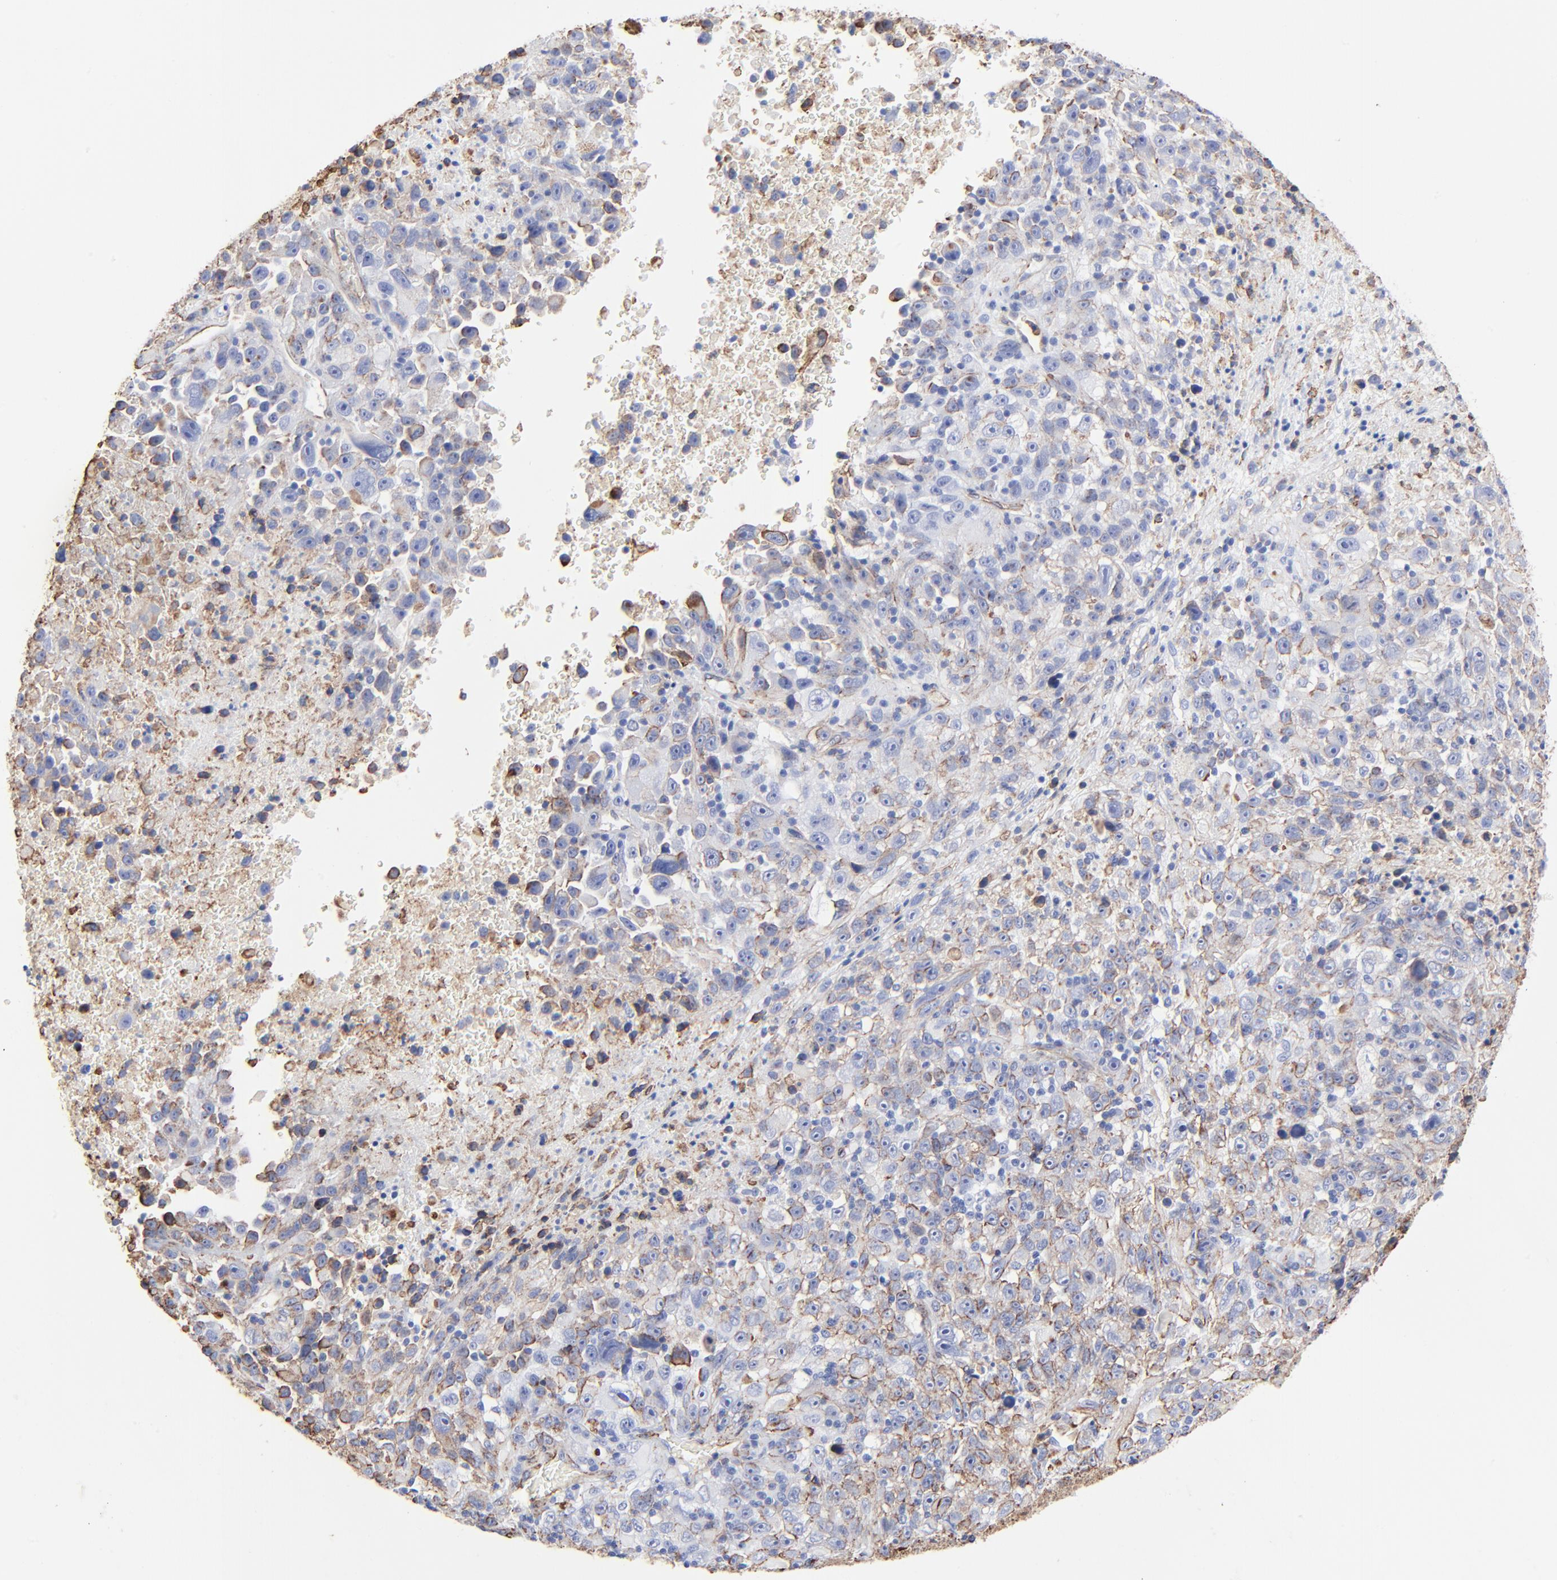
{"staining": {"intensity": "weak", "quantity": ">75%", "location": "cytoplasmic/membranous"}, "tissue": "melanoma", "cell_type": "Tumor cells", "image_type": "cancer", "snomed": [{"axis": "morphology", "description": "Malignant melanoma, Metastatic site"}, {"axis": "topography", "description": "Cerebral cortex"}], "caption": "Protein expression analysis of human melanoma reveals weak cytoplasmic/membranous expression in approximately >75% of tumor cells.", "gene": "CAV1", "patient": {"sex": "female", "age": 52}}